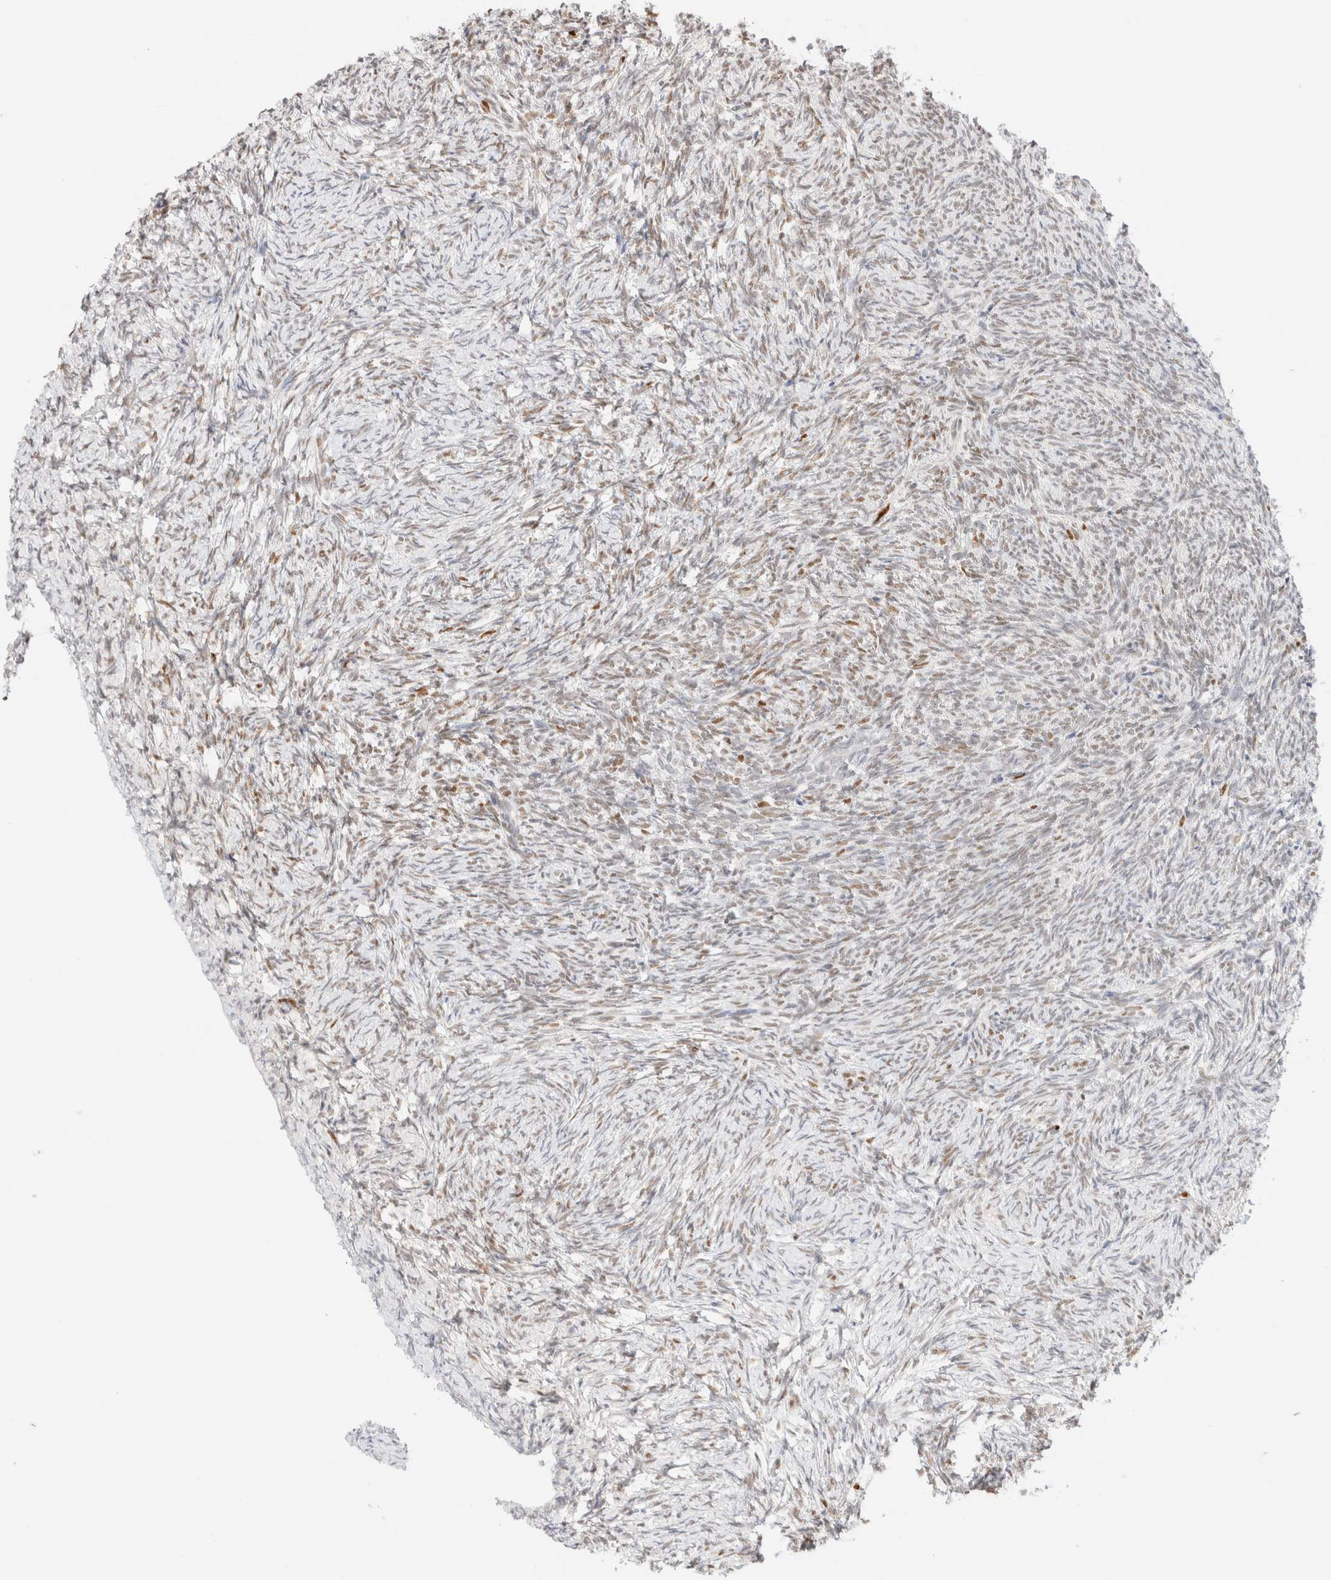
{"staining": {"intensity": "weak", "quantity": ">75%", "location": "cytoplasmic/membranous"}, "tissue": "ovary", "cell_type": "Follicle cells", "image_type": "normal", "snomed": [{"axis": "morphology", "description": "Normal tissue, NOS"}, {"axis": "topography", "description": "Ovary"}], "caption": "IHC micrograph of benign ovary stained for a protein (brown), which shows low levels of weak cytoplasmic/membranous positivity in about >75% of follicle cells.", "gene": "DDB2", "patient": {"sex": "female", "age": 41}}